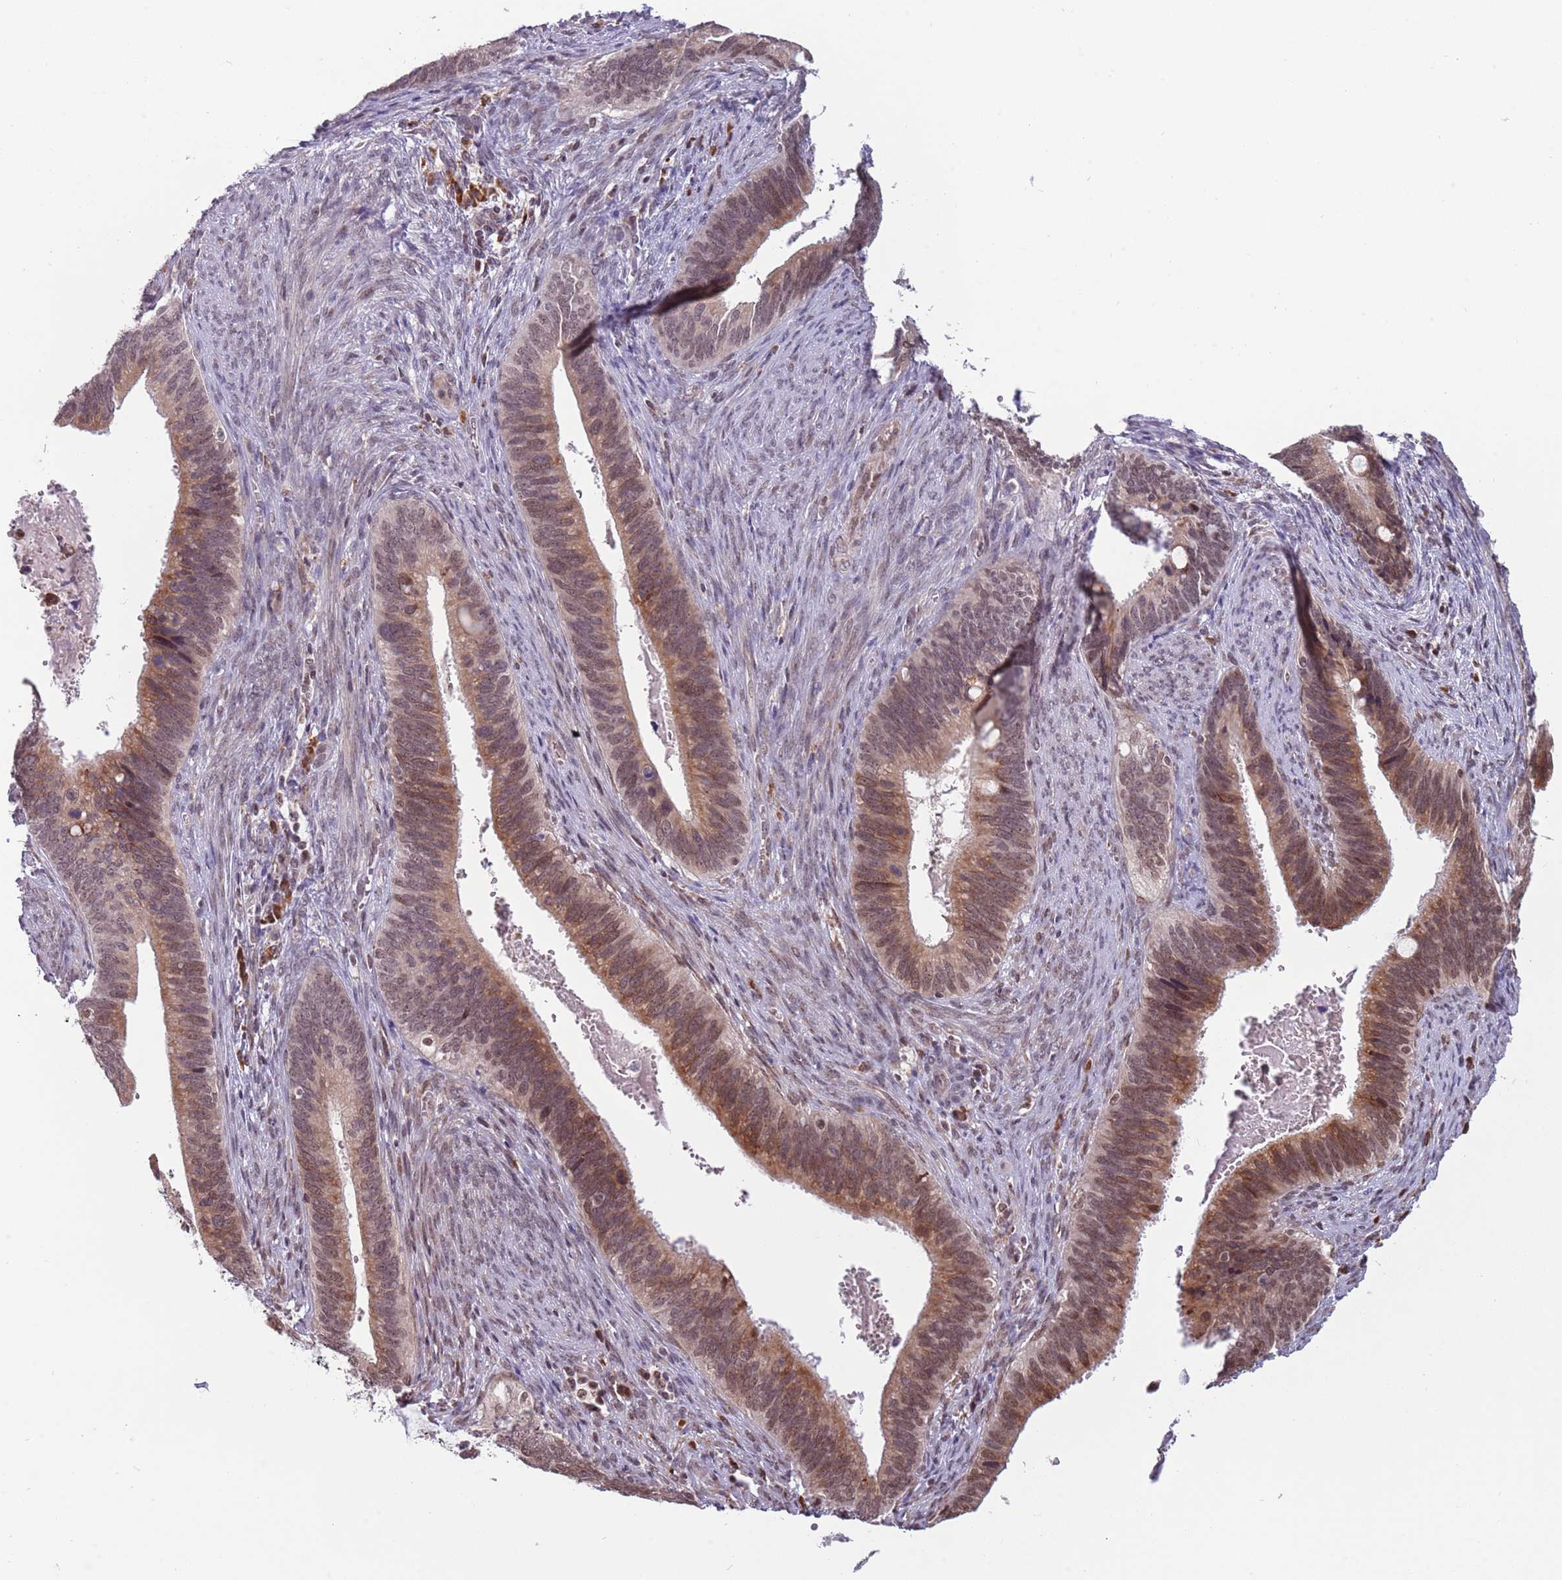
{"staining": {"intensity": "moderate", "quantity": ">75%", "location": "cytoplasmic/membranous,nuclear"}, "tissue": "cervical cancer", "cell_type": "Tumor cells", "image_type": "cancer", "snomed": [{"axis": "morphology", "description": "Adenocarcinoma, NOS"}, {"axis": "topography", "description": "Cervix"}], "caption": "A photomicrograph of cervical cancer (adenocarcinoma) stained for a protein reveals moderate cytoplasmic/membranous and nuclear brown staining in tumor cells.", "gene": "BARD1", "patient": {"sex": "female", "age": 42}}